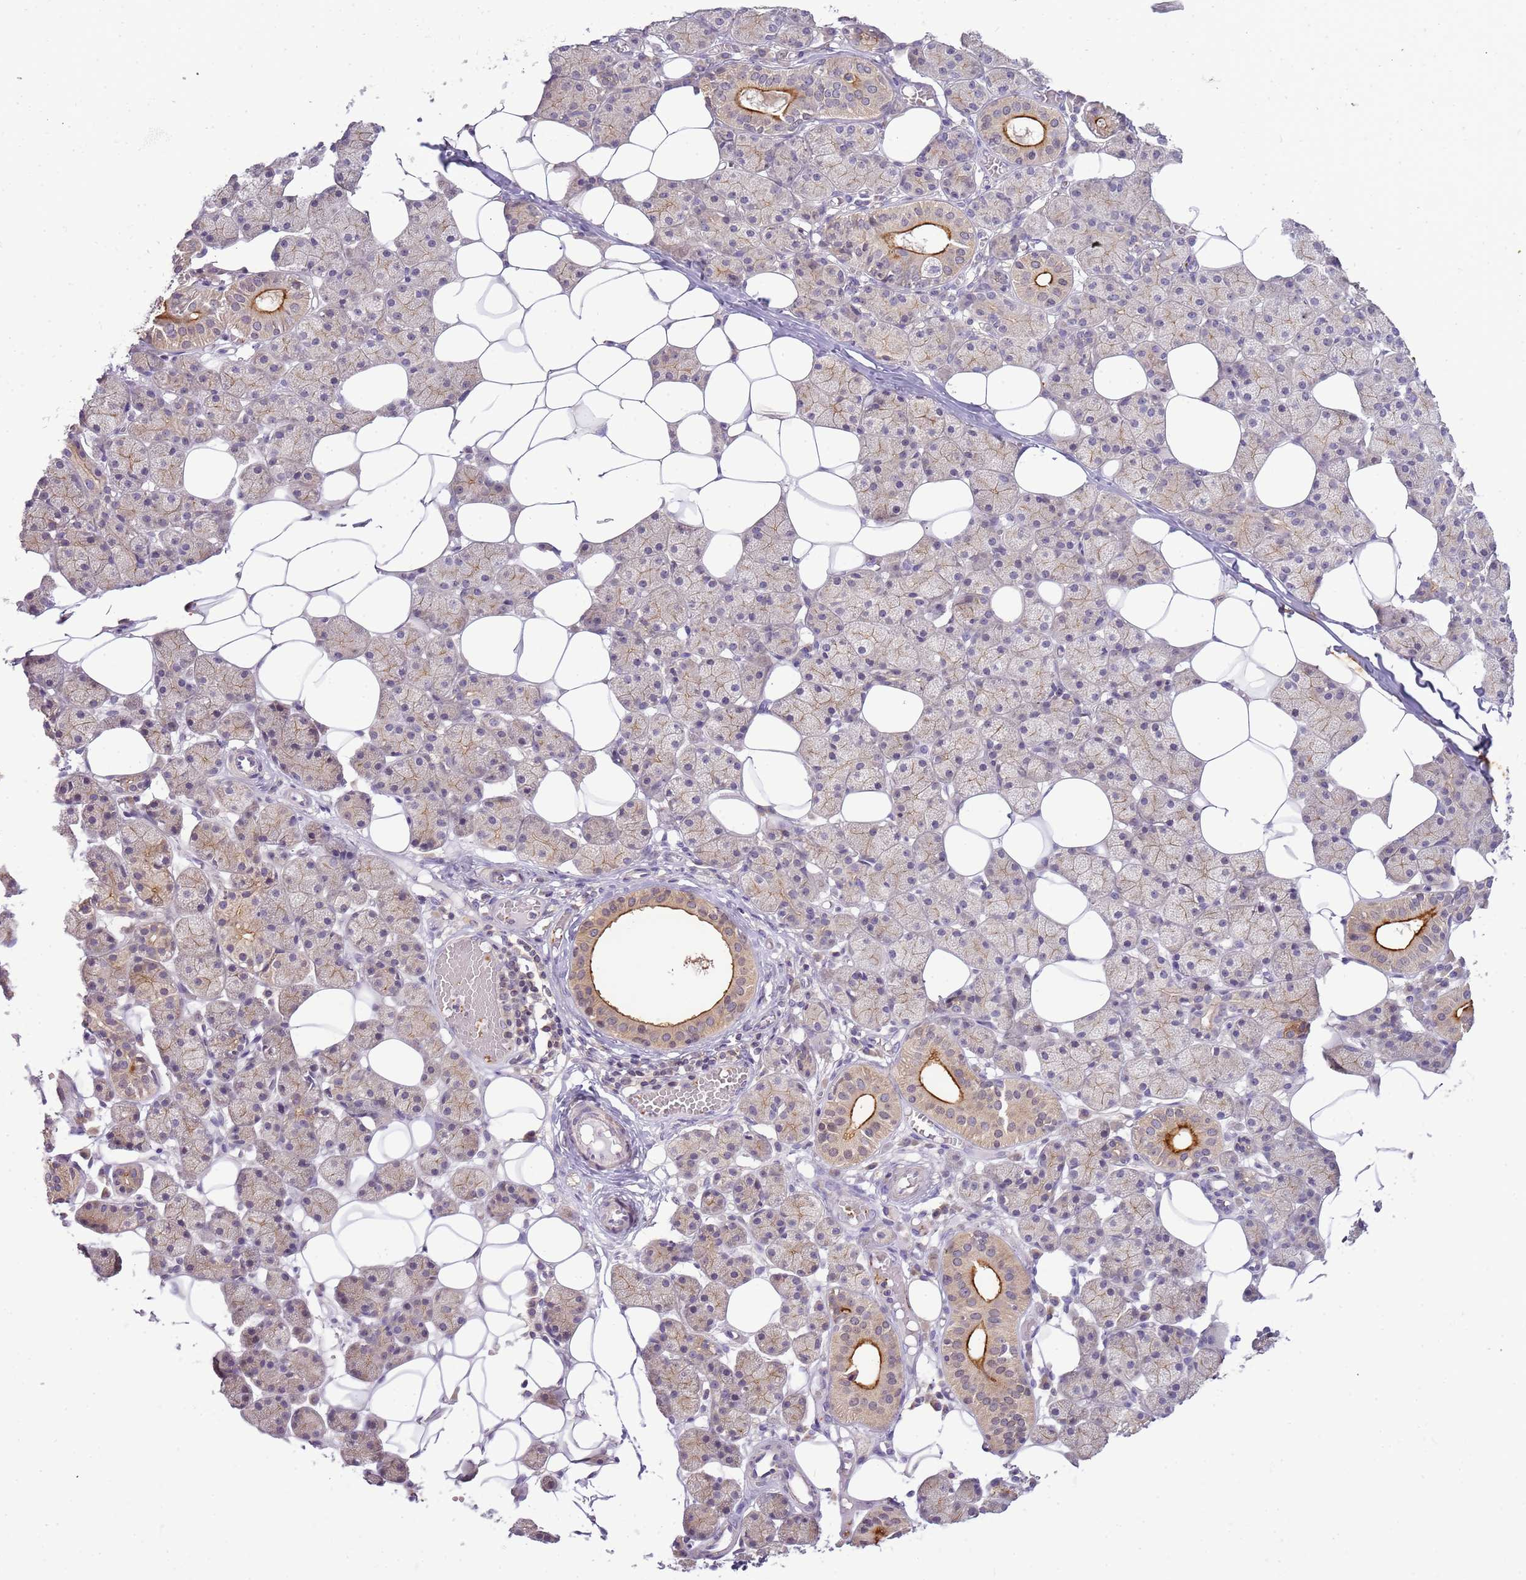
{"staining": {"intensity": "strong", "quantity": "<25%", "location": "cytoplasmic/membranous"}, "tissue": "salivary gland", "cell_type": "Glandular cells", "image_type": "normal", "snomed": [{"axis": "morphology", "description": "Normal tissue, NOS"}, {"axis": "topography", "description": "Salivary gland"}], "caption": "This histopathology image demonstrates IHC staining of normal salivary gland, with medium strong cytoplasmic/membranous staining in approximately <25% of glandular cells.", "gene": "CAPN7", "patient": {"sex": "female", "age": 33}}